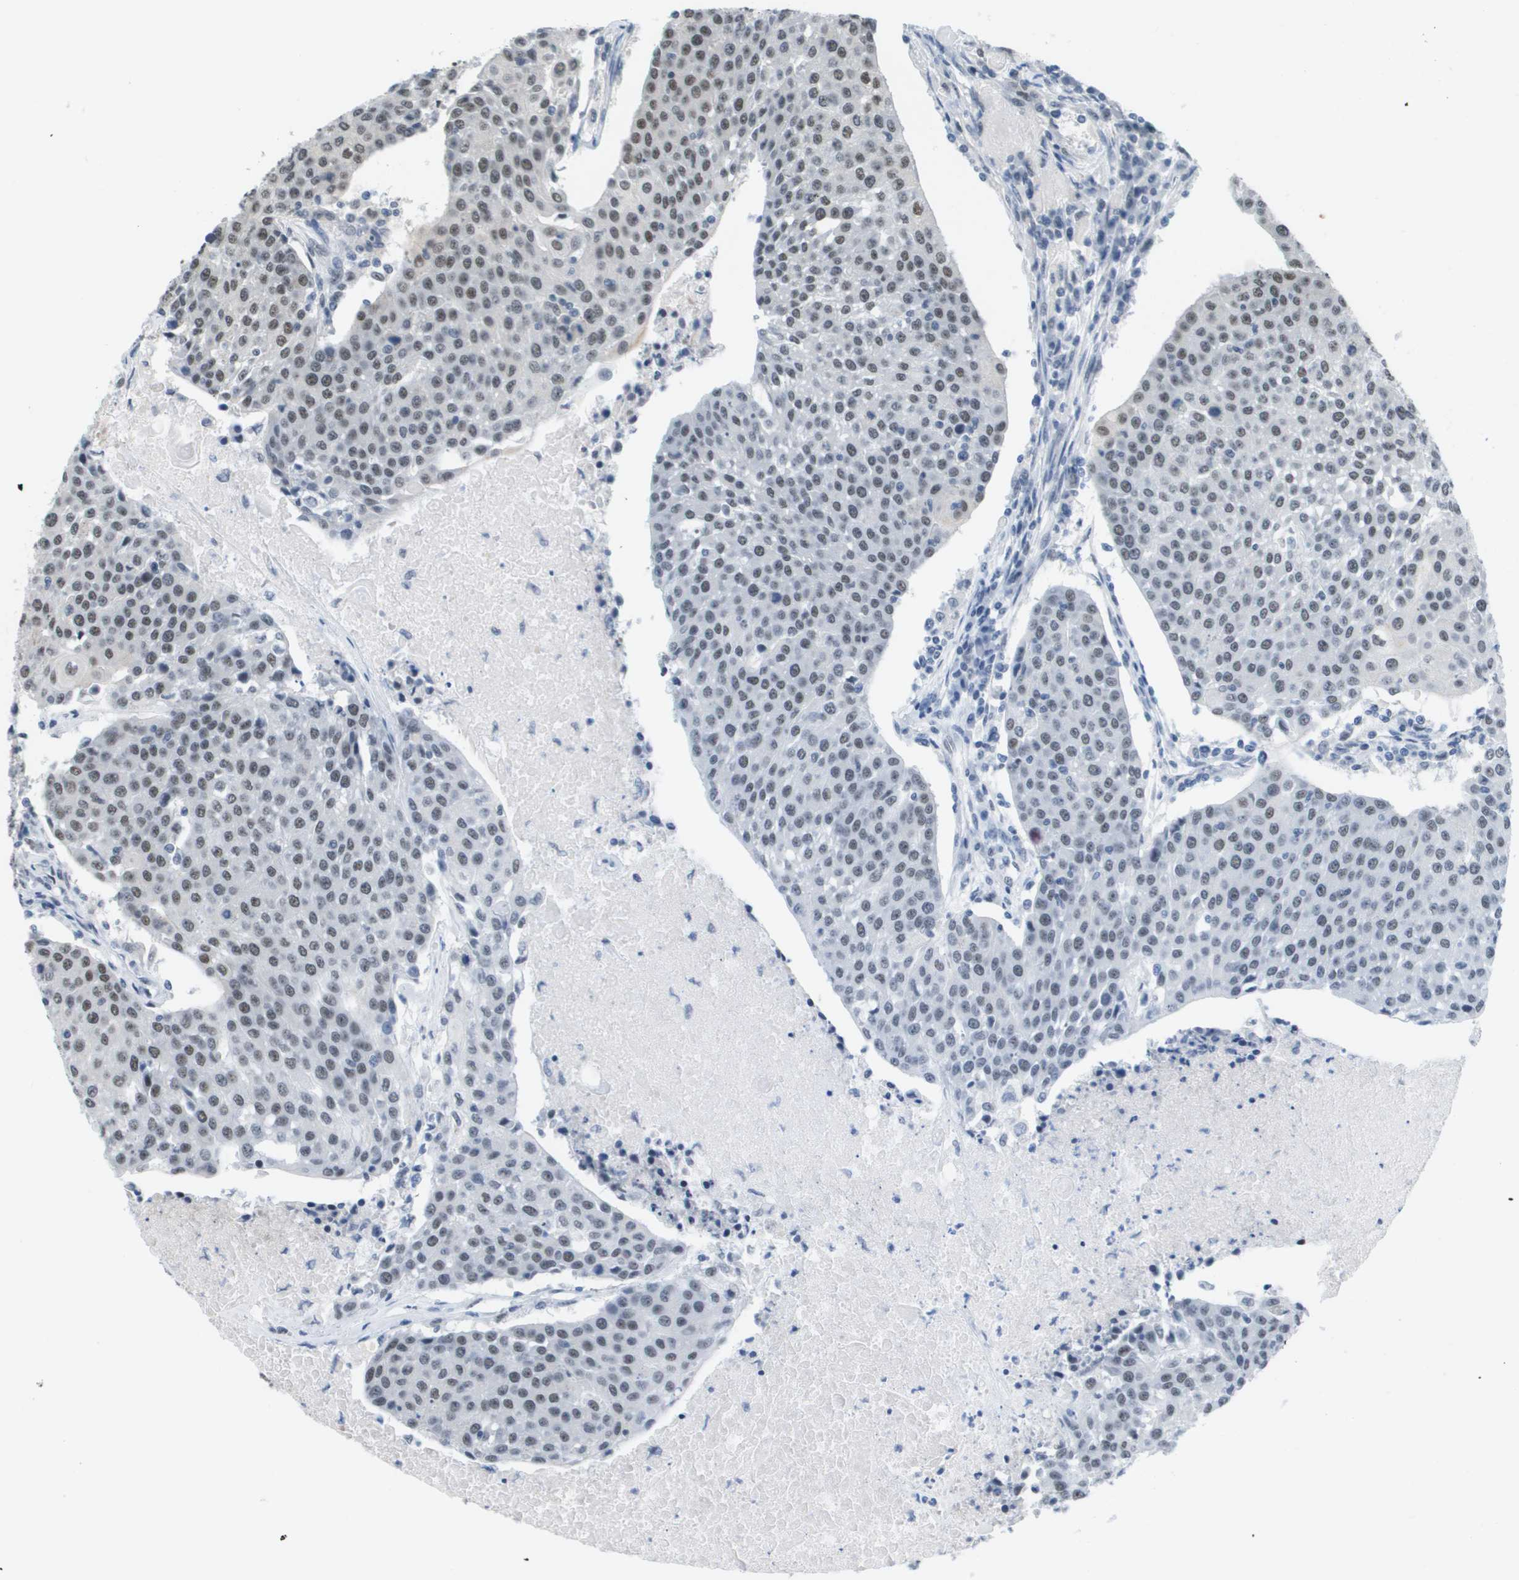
{"staining": {"intensity": "weak", "quantity": "25%-75%", "location": "nuclear"}, "tissue": "urothelial cancer", "cell_type": "Tumor cells", "image_type": "cancer", "snomed": [{"axis": "morphology", "description": "Urothelial carcinoma, High grade"}, {"axis": "topography", "description": "Urinary bladder"}], "caption": "High-grade urothelial carcinoma stained for a protein (brown) reveals weak nuclear positive positivity in approximately 25%-75% of tumor cells.", "gene": "ISY1", "patient": {"sex": "female", "age": 85}}